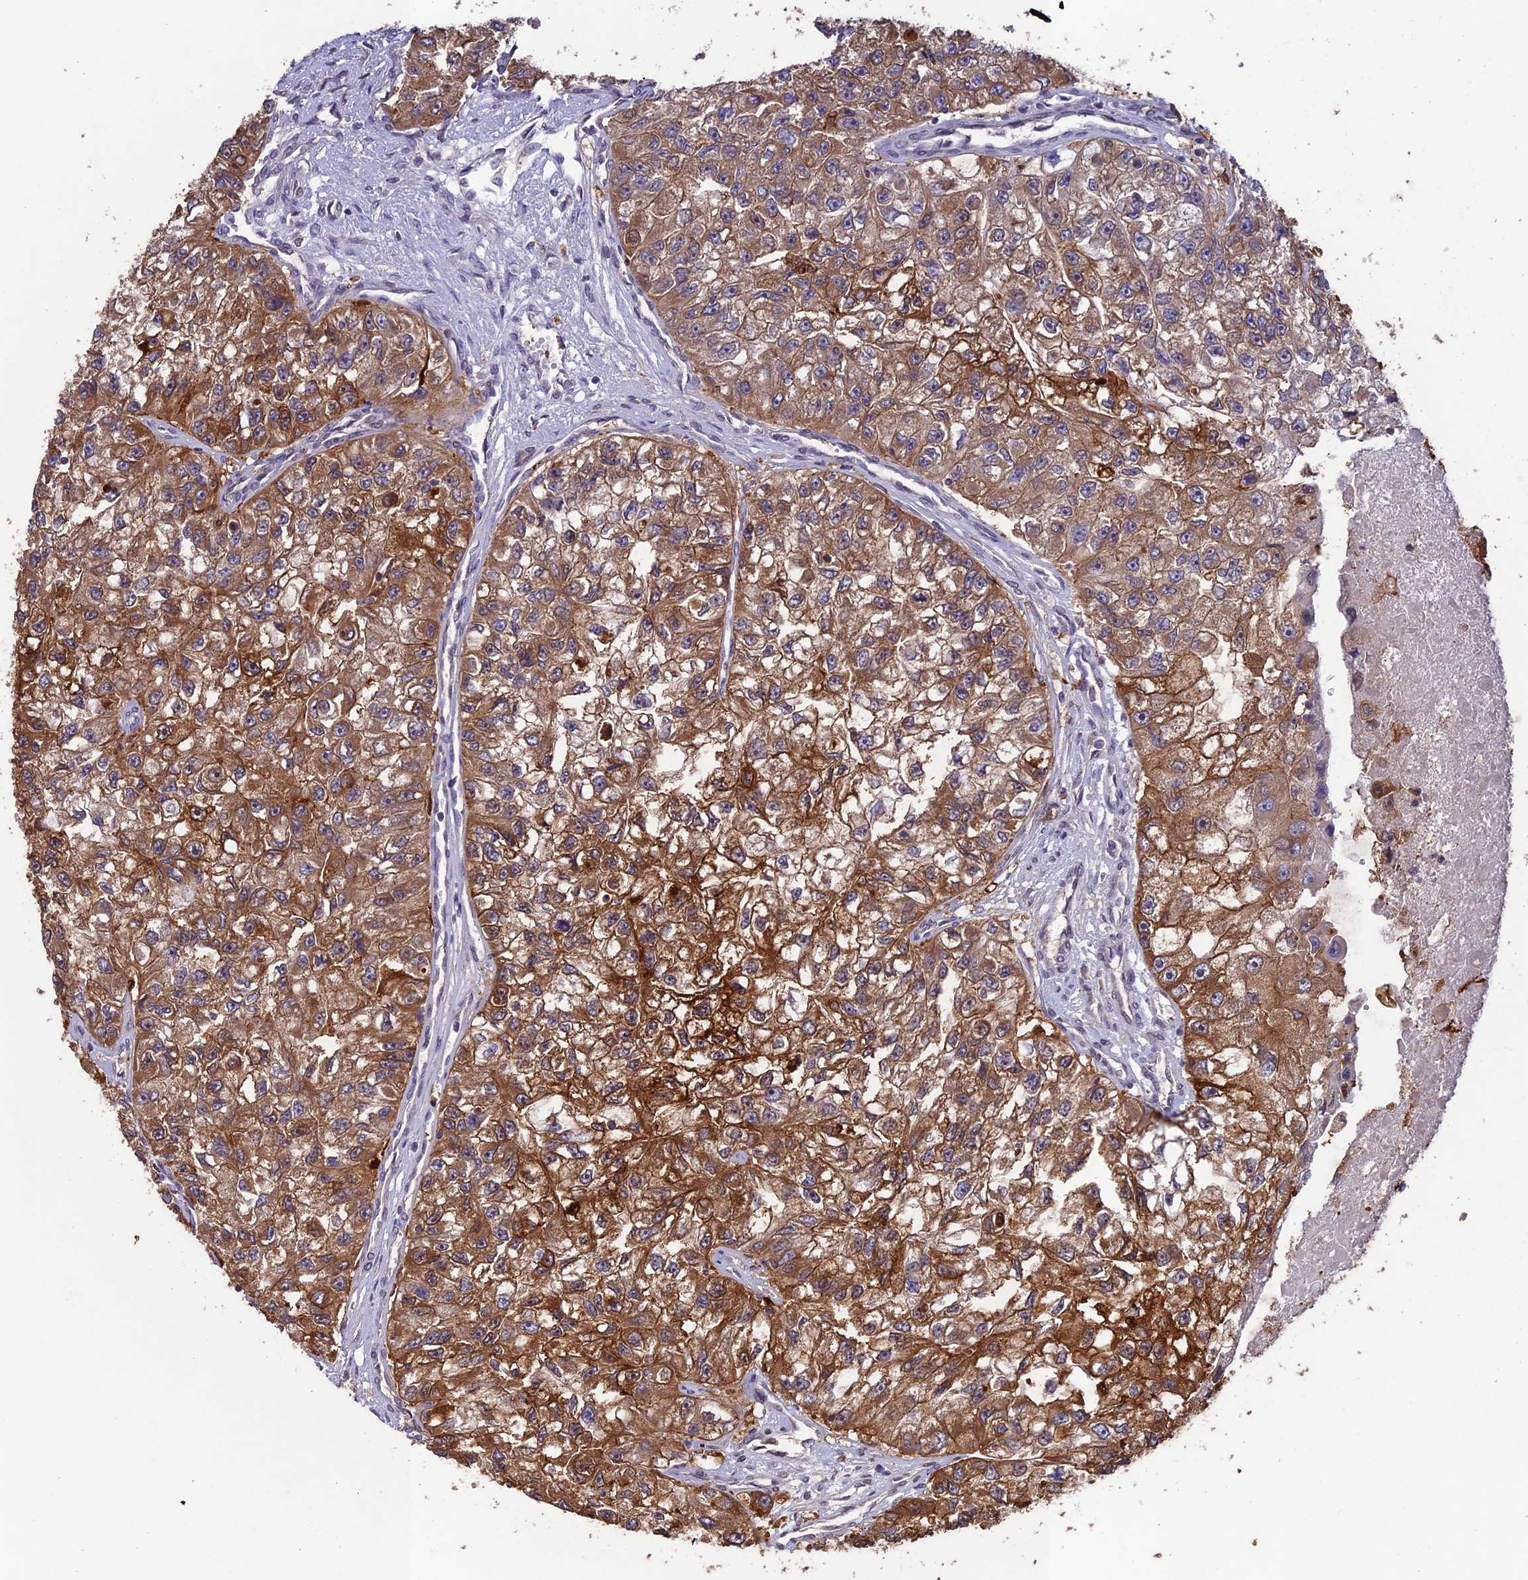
{"staining": {"intensity": "moderate", "quantity": ">75%", "location": "cytoplasmic/membranous"}, "tissue": "renal cancer", "cell_type": "Tumor cells", "image_type": "cancer", "snomed": [{"axis": "morphology", "description": "Adenocarcinoma, NOS"}, {"axis": "topography", "description": "Kidney"}], "caption": "Immunohistochemistry (IHC) staining of adenocarcinoma (renal), which exhibits medium levels of moderate cytoplasmic/membranous staining in about >75% of tumor cells indicating moderate cytoplasmic/membranous protein staining. The staining was performed using DAB (brown) for protein detection and nuclei were counterstained in hematoxylin (blue).", "gene": "MAST2", "patient": {"sex": "male", "age": 63}}